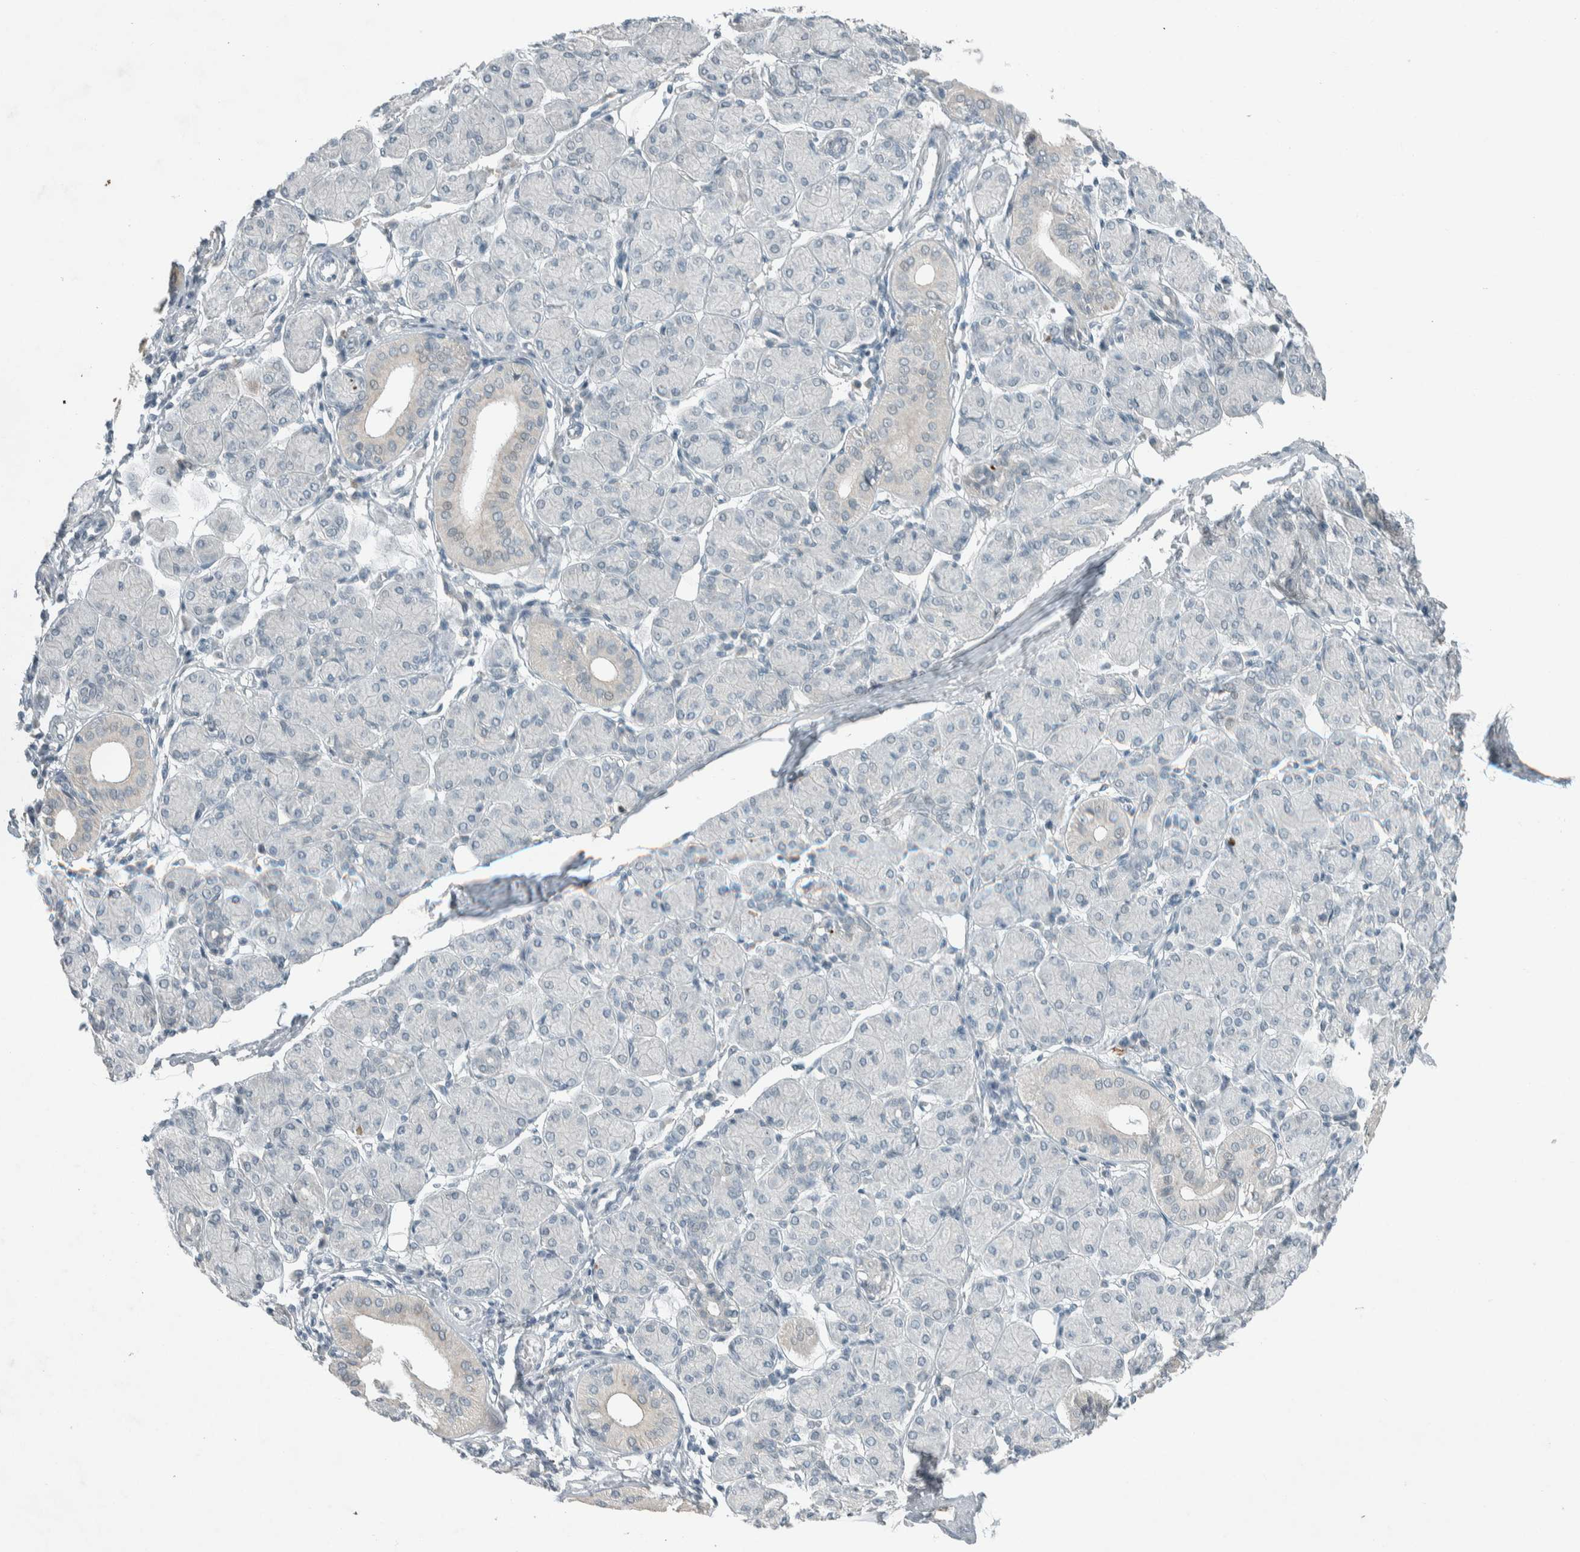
{"staining": {"intensity": "negative", "quantity": "none", "location": "none"}, "tissue": "salivary gland", "cell_type": "Glandular cells", "image_type": "normal", "snomed": [{"axis": "morphology", "description": "Normal tissue, NOS"}, {"axis": "morphology", "description": "Inflammation, NOS"}, {"axis": "topography", "description": "Lymph node"}, {"axis": "topography", "description": "Salivary gland"}], "caption": "High power microscopy image of an immunohistochemistry (IHC) image of normal salivary gland, revealing no significant staining in glandular cells. (Stains: DAB immunohistochemistry with hematoxylin counter stain, Microscopy: brightfield microscopy at high magnification).", "gene": "CERCAM", "patient": {"sex": "male", "age": 3}}